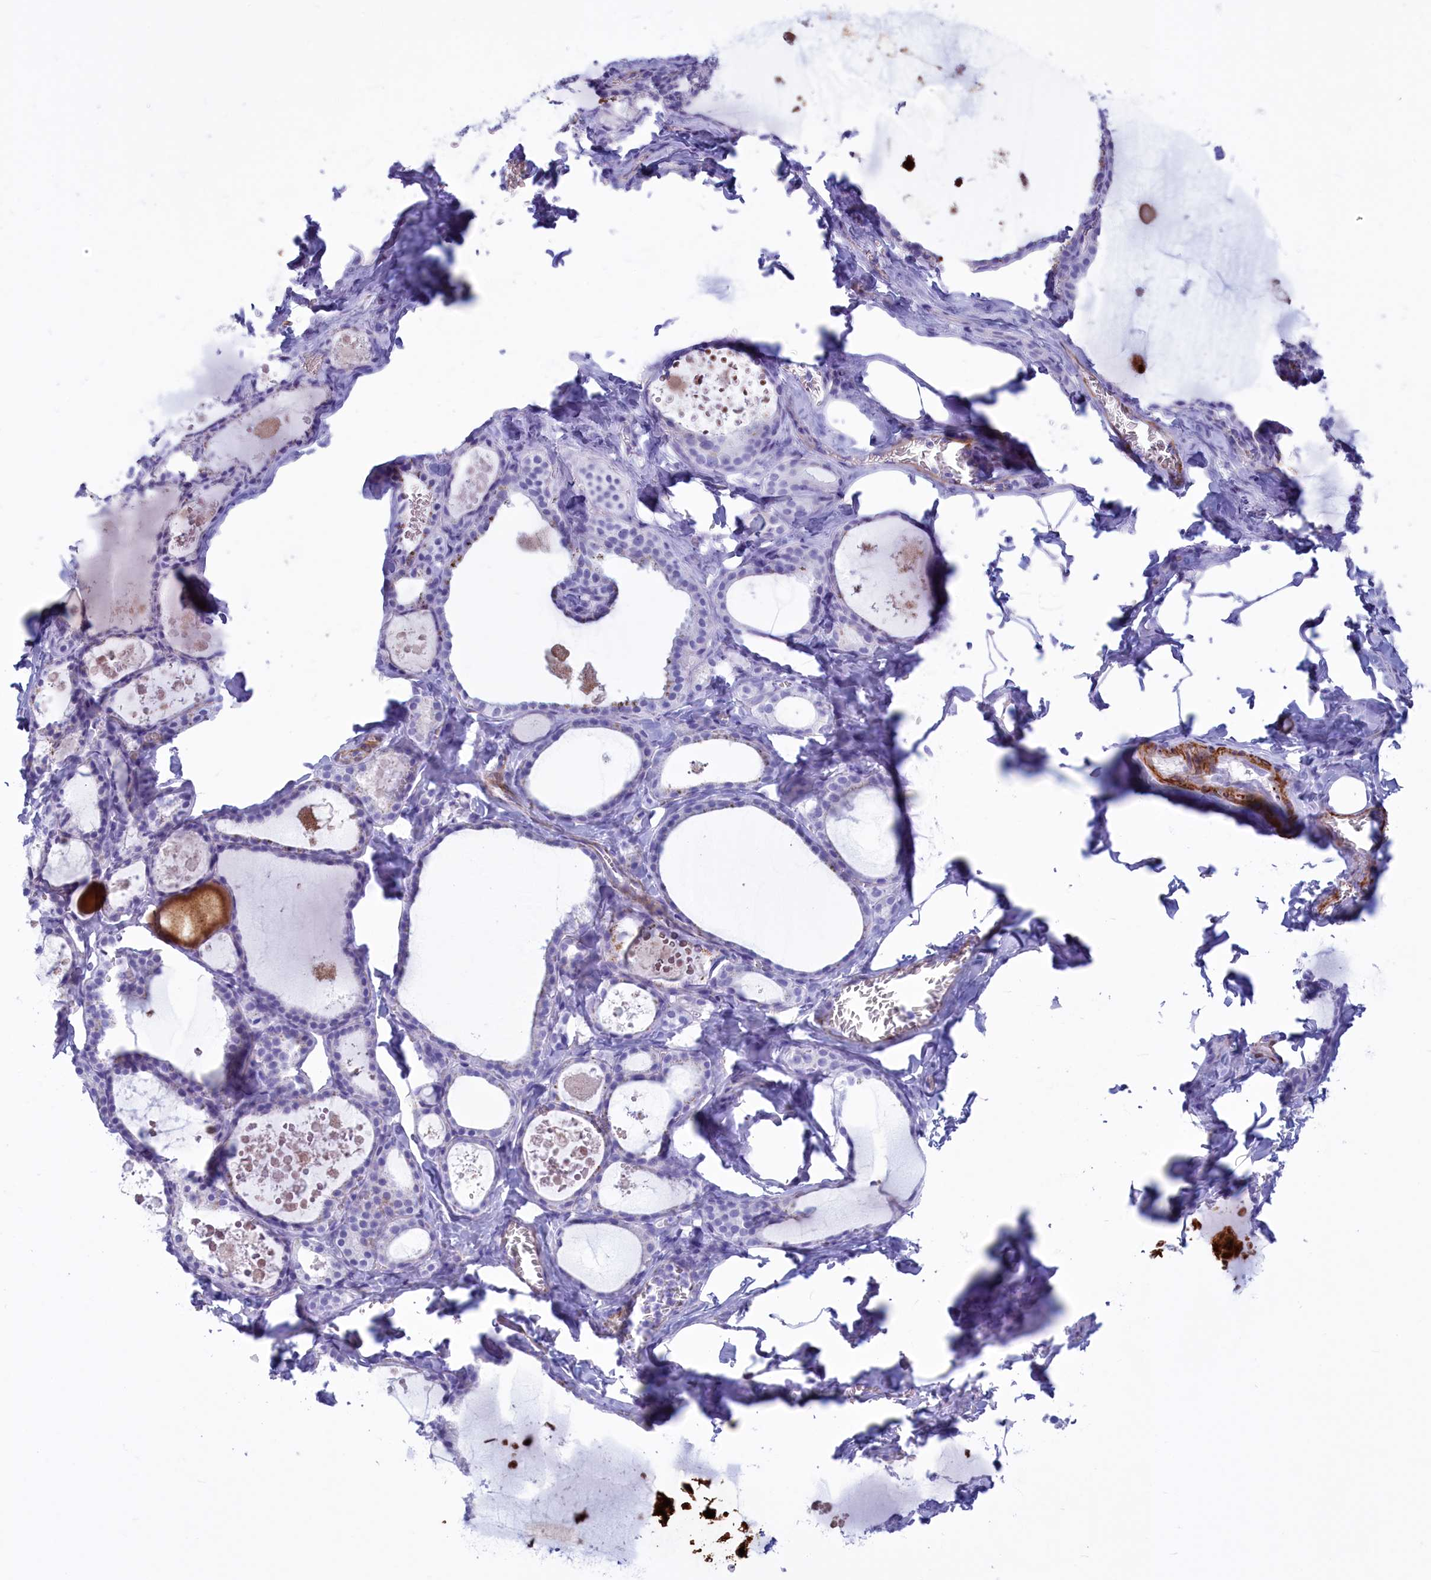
{"staining": {"intensity": "negative", "quantity": "none", "location": "none"}, "tissue": "thyroid gland", "cell_type": "Glandular cells", "image_type": "normal", "snomed": [{"axis": "morphology", "description": "Normal tissue, NOS"}, {"axis": "topography", "description": "Thyroid gland"}], "caption": "Benign thyroid gland was stained to show a protein in brown. There is no significant expression in glandular cells. (Immunohistochemistry, brightfield microscopy, high magnification).", "gene": "GAPDHS", "patient": {"sex": "male", "age": 56}}